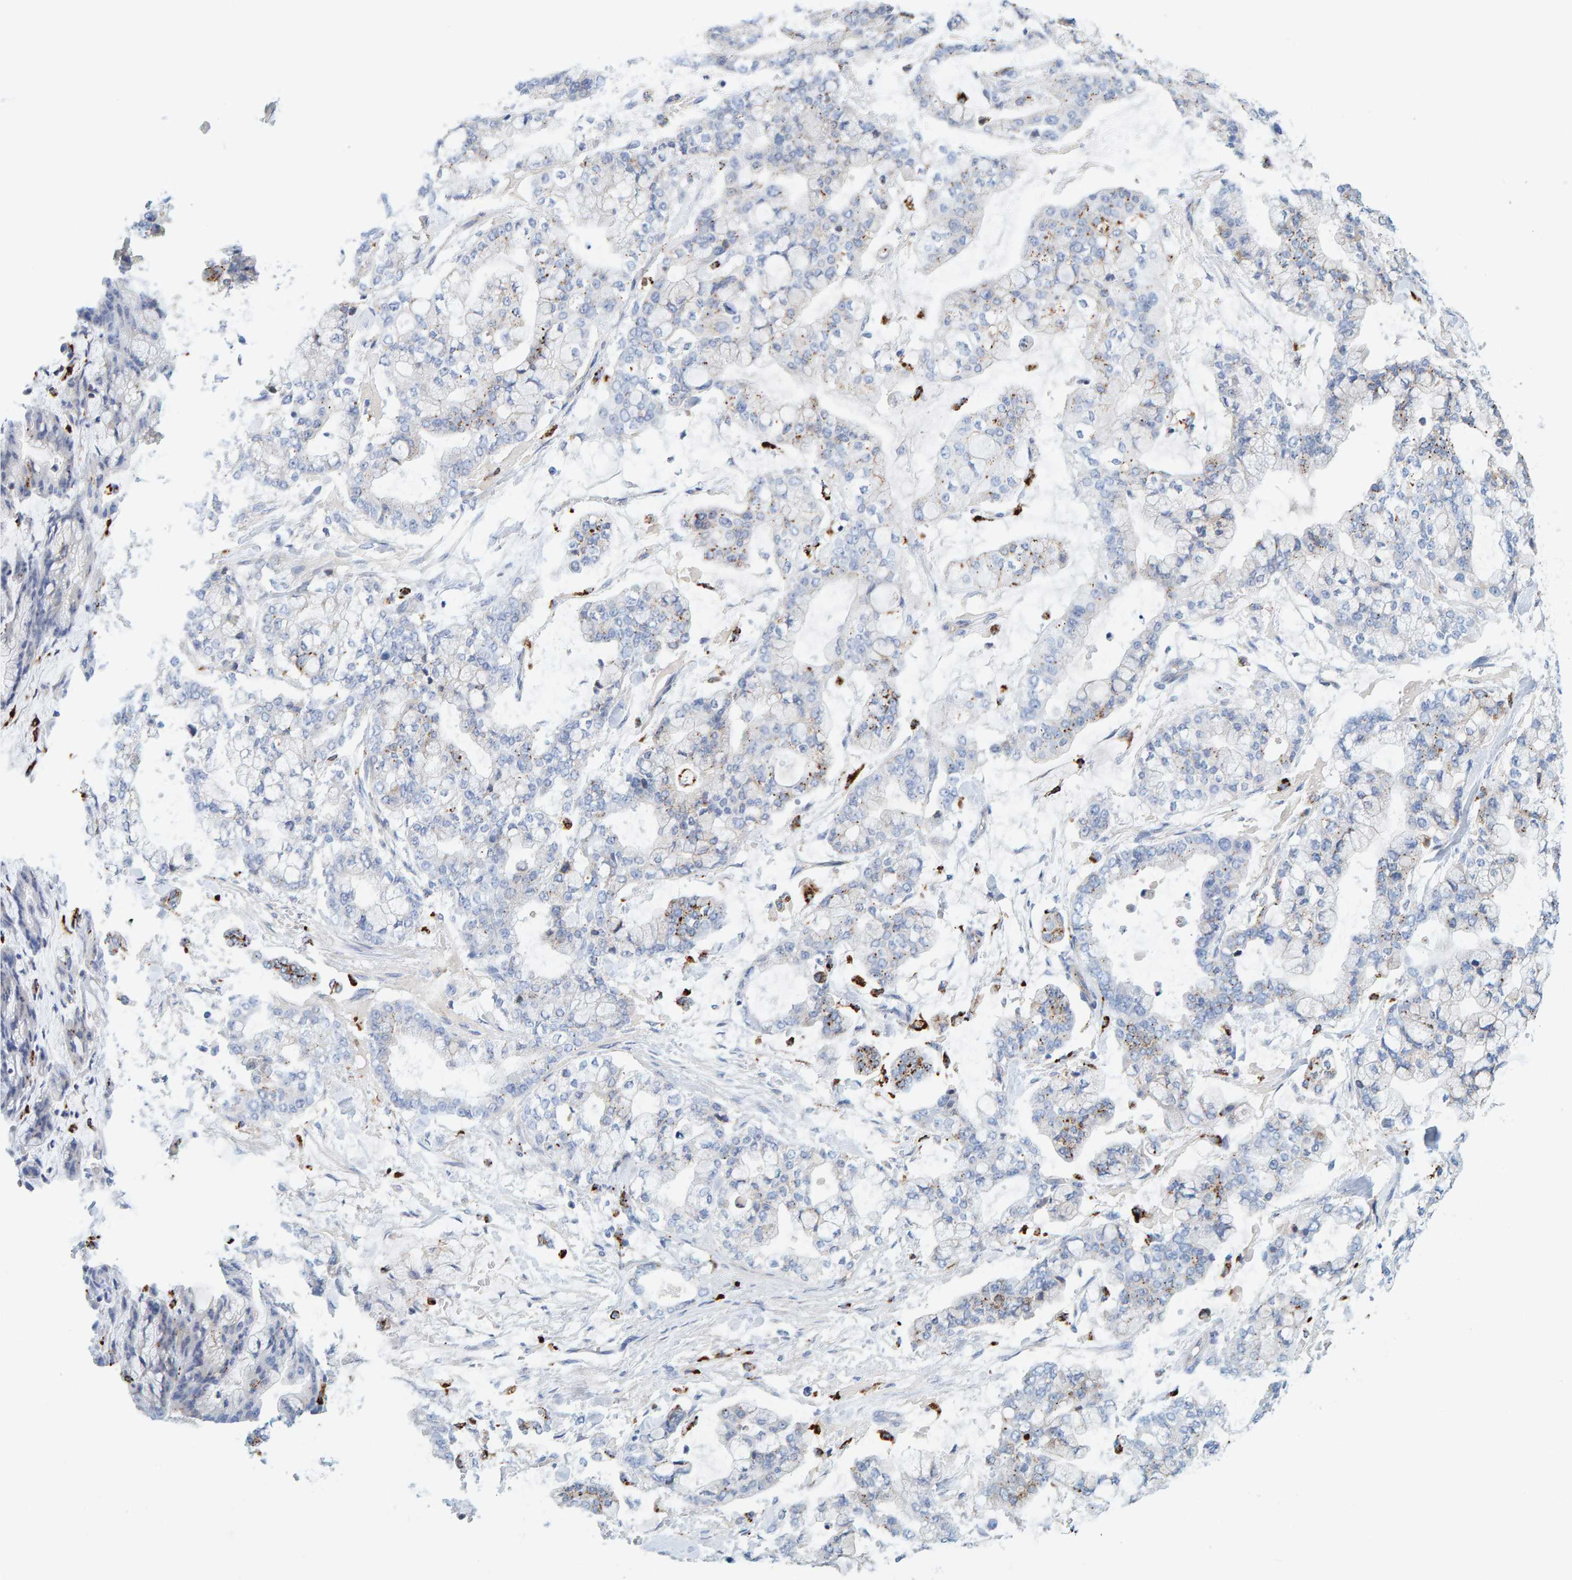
{"staining": {"intensity": "moderate", "quantity": "<25%", "location": "cytoplasmic/membranous"}, "tissue": "stomach cancer", "cell_type": "Tumor cells", "image_type": "cancer", "snomed": [{"axis": "morphology", "description": "Normal tissue, NOS"}, {"axis": "morphology", "description": "Adenocarcinoma, NOS"}, {"axis": "topography", "description": "Stomach, upper"}, {"axis": "topography", "description": "Stomach"}], "caption": "This histopathology image shows IHC staining of human stomach cancer (adenocarcinoma), with low moderate cytoplasmic/membranous expression in about <25% of tumor cells.", "gene": "BIN3", "patient": {"sex": "male", "age": 76}}